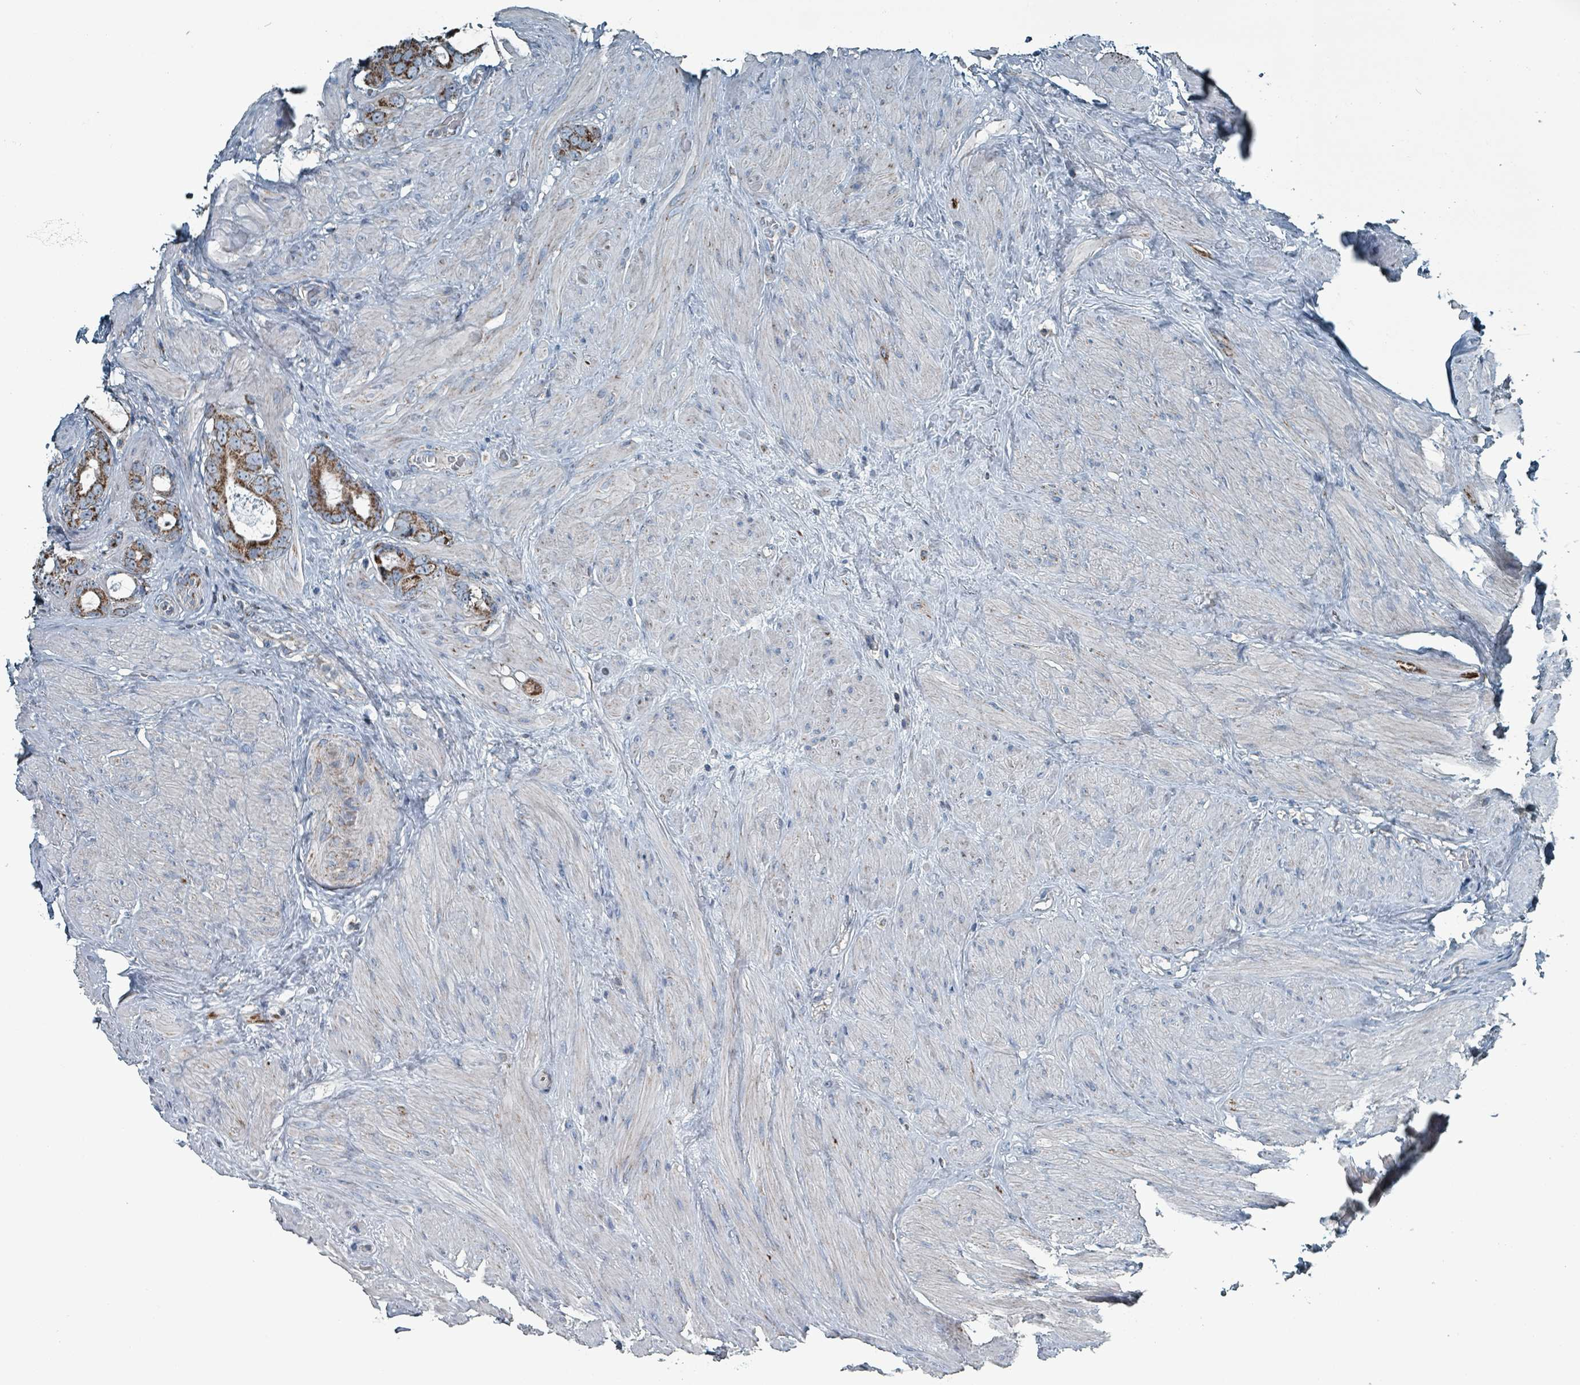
{"staining": {"intensity": "moderate", "quantity": ">75%", "location": "cytoplasmic/membranous"}, "tissue": "prostate cancer", "cell_type": "Tumor cells", "image_type": "cancer", "snomed": [{"axis": "morphology", "description": "Adenocarcinoma, Low grade"}, {"axis": "topography", "description": "Prostate"}], "caption": "Immunohistochemical staining of prostate adenocarcinoma (low-grade) shows medium levels of moderate cytoplasmic/membranous positivity in approximately >75% of tumor cells.", "gene": "ABHD18", "patient": {"sex": "male", "age": 71}}